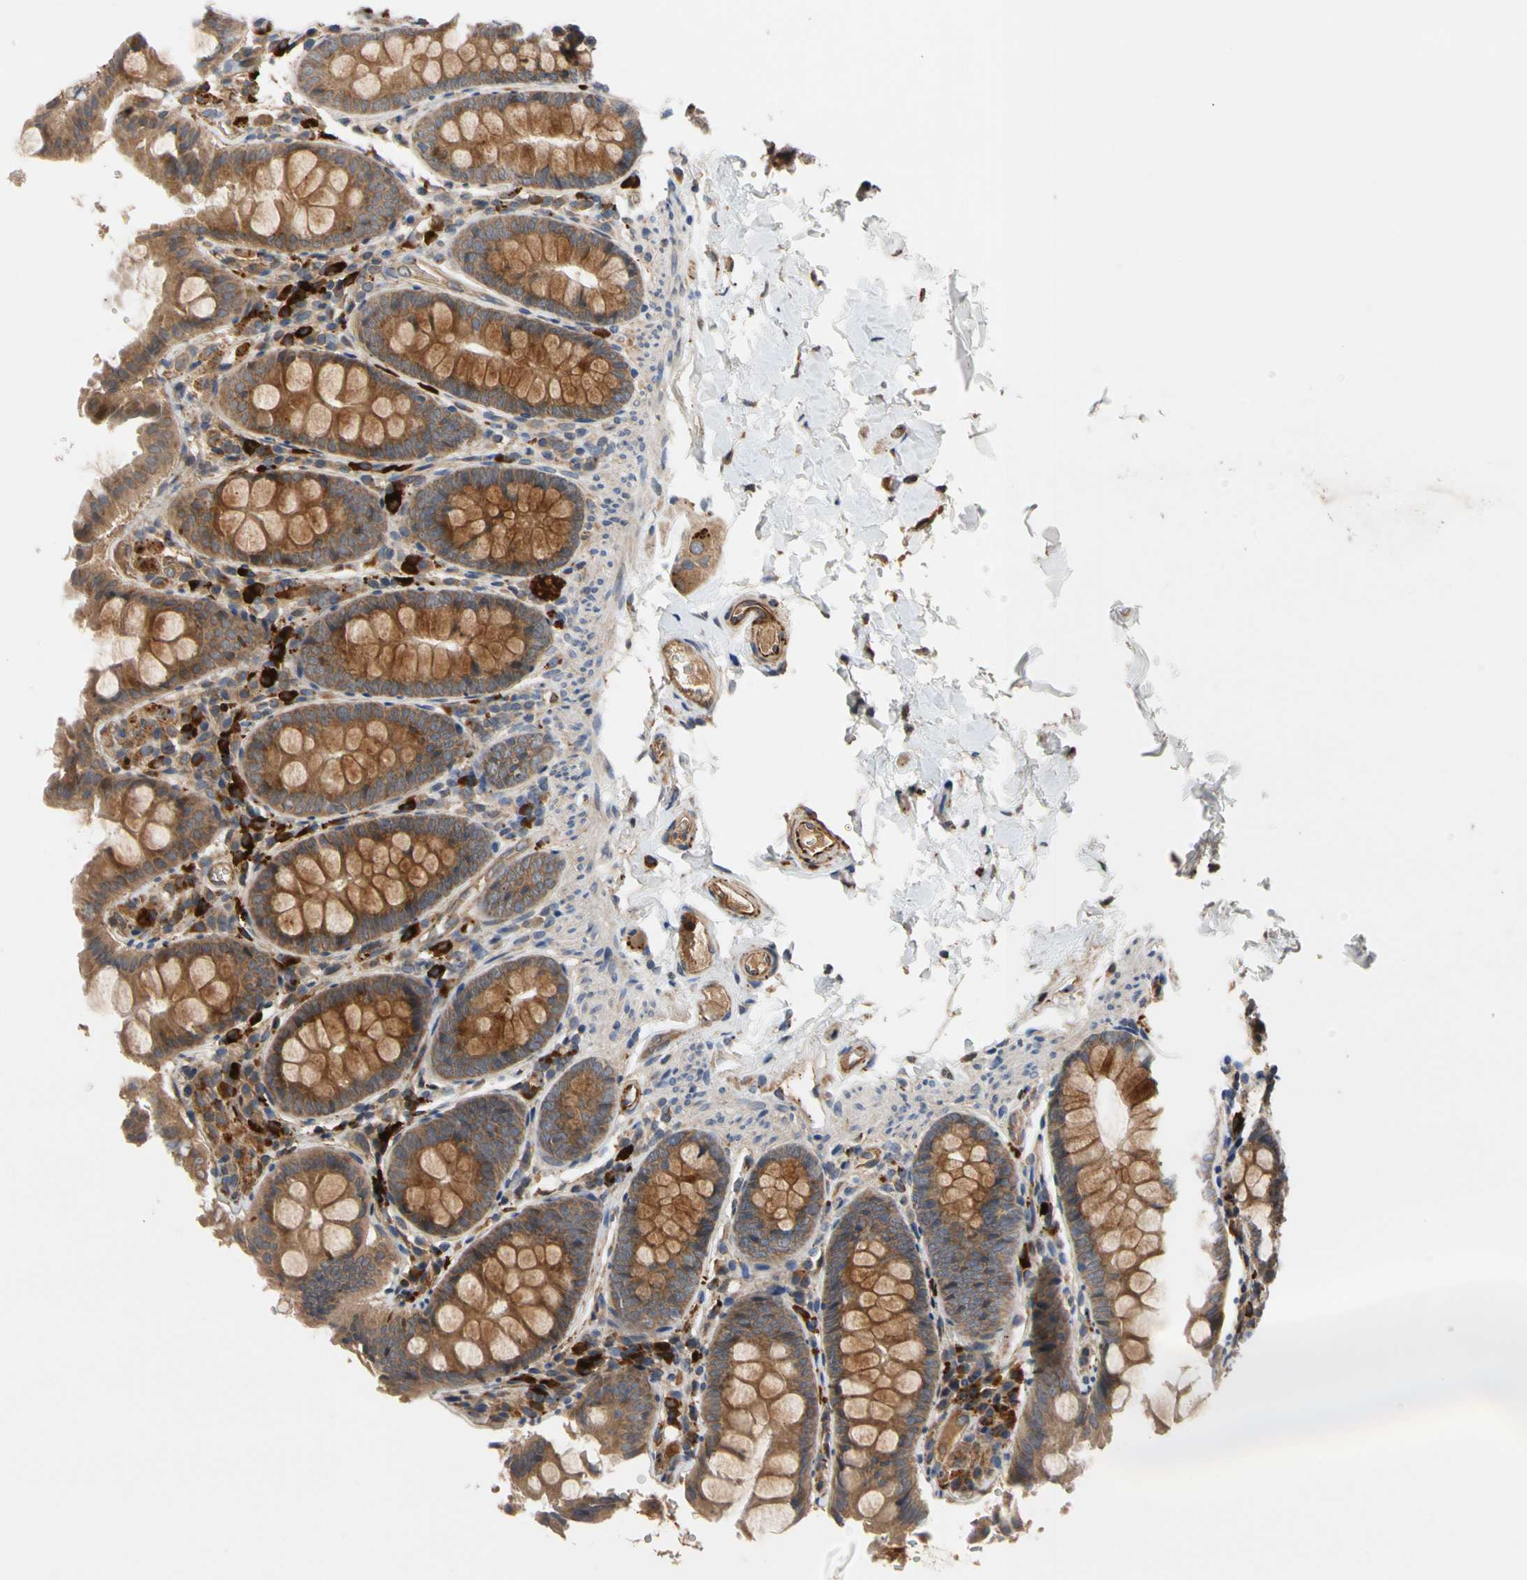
{"staining": {"intensity": "moderate", "quantity": ">75%", "location": "cytoplasmic/membranous"}, "tissue": "colon", "cell_type": "Endothelial cells", "image_type": "normal", "snomed": [{"axis": "morphology", "description": "Normal tissue, NOS"}, {"axis": "topography", "description": "Colon"}], "caption": "Immunohistochemistry staining of benign colon, which exhibits medium levels of moderate cytoplasmic/membranous staining in approximately >75% of endothelial cells indicating moderate cytoplasmic/membranous protein positivity. The staining was performed using DAB (3,3'-diaminobenzidine) (brown) for protein detection and nuclei were counterstained in hematoxylin (blue).", "gene": "FGD6", "patient": {"sex": "female", "age": 61}}